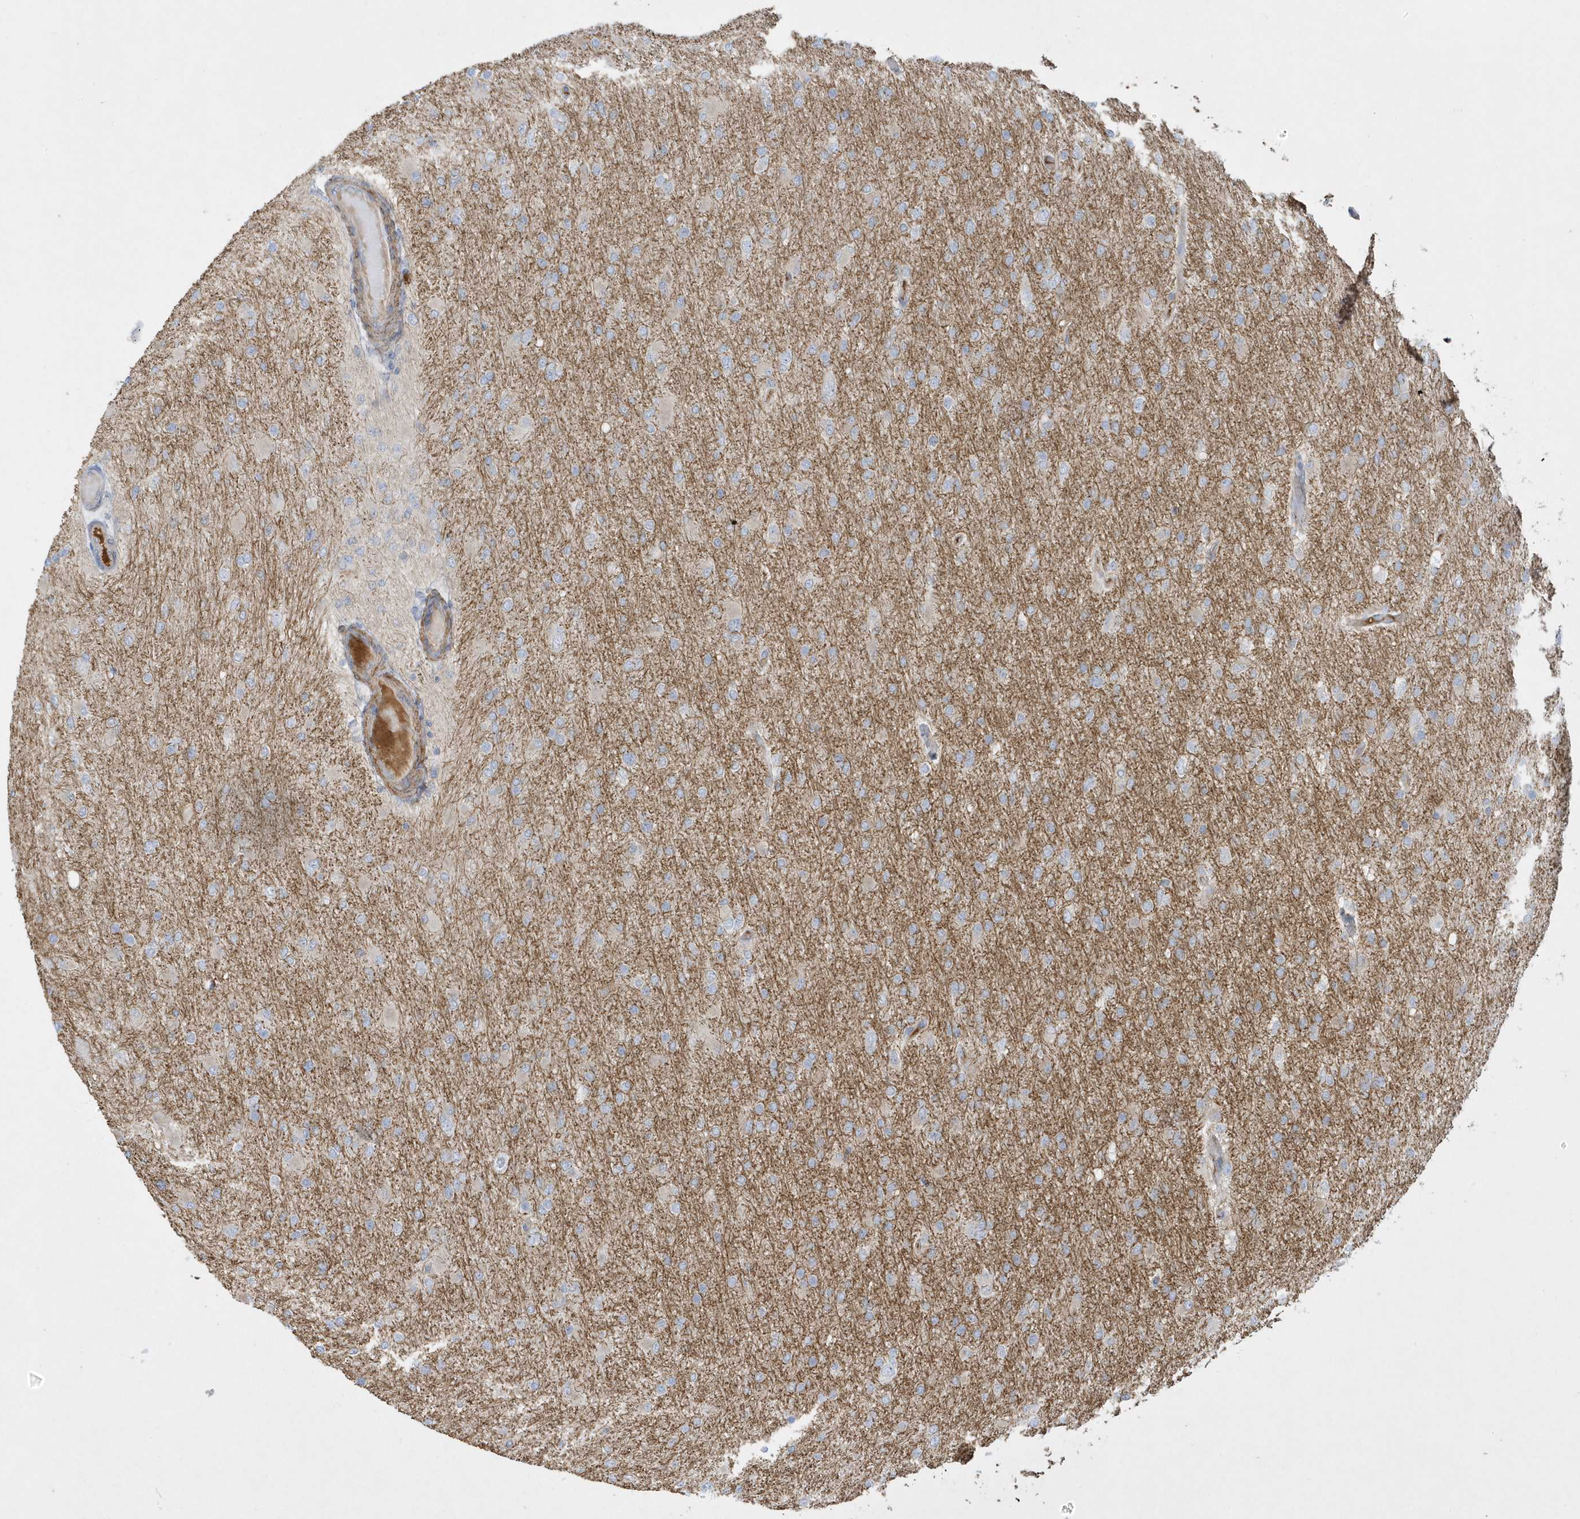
{"staining": {"intensity": "negative", "quantity": "none", "location": "none"}, "tissue": "glioma", "cell_type": "Tumor cells", "image_type": "cancer", "snomed": [{"axis": "morphology", "description": "Glioma, malignant, High grade"}, {"axis": "topography", "description": "Cerebral cortex"}], "caption": "Tumor cells are negative for protein expression in human glioma. Nuclei are stained in blue.", "gene": "THADA", "patient": {"sex": "female", "age": 36}}